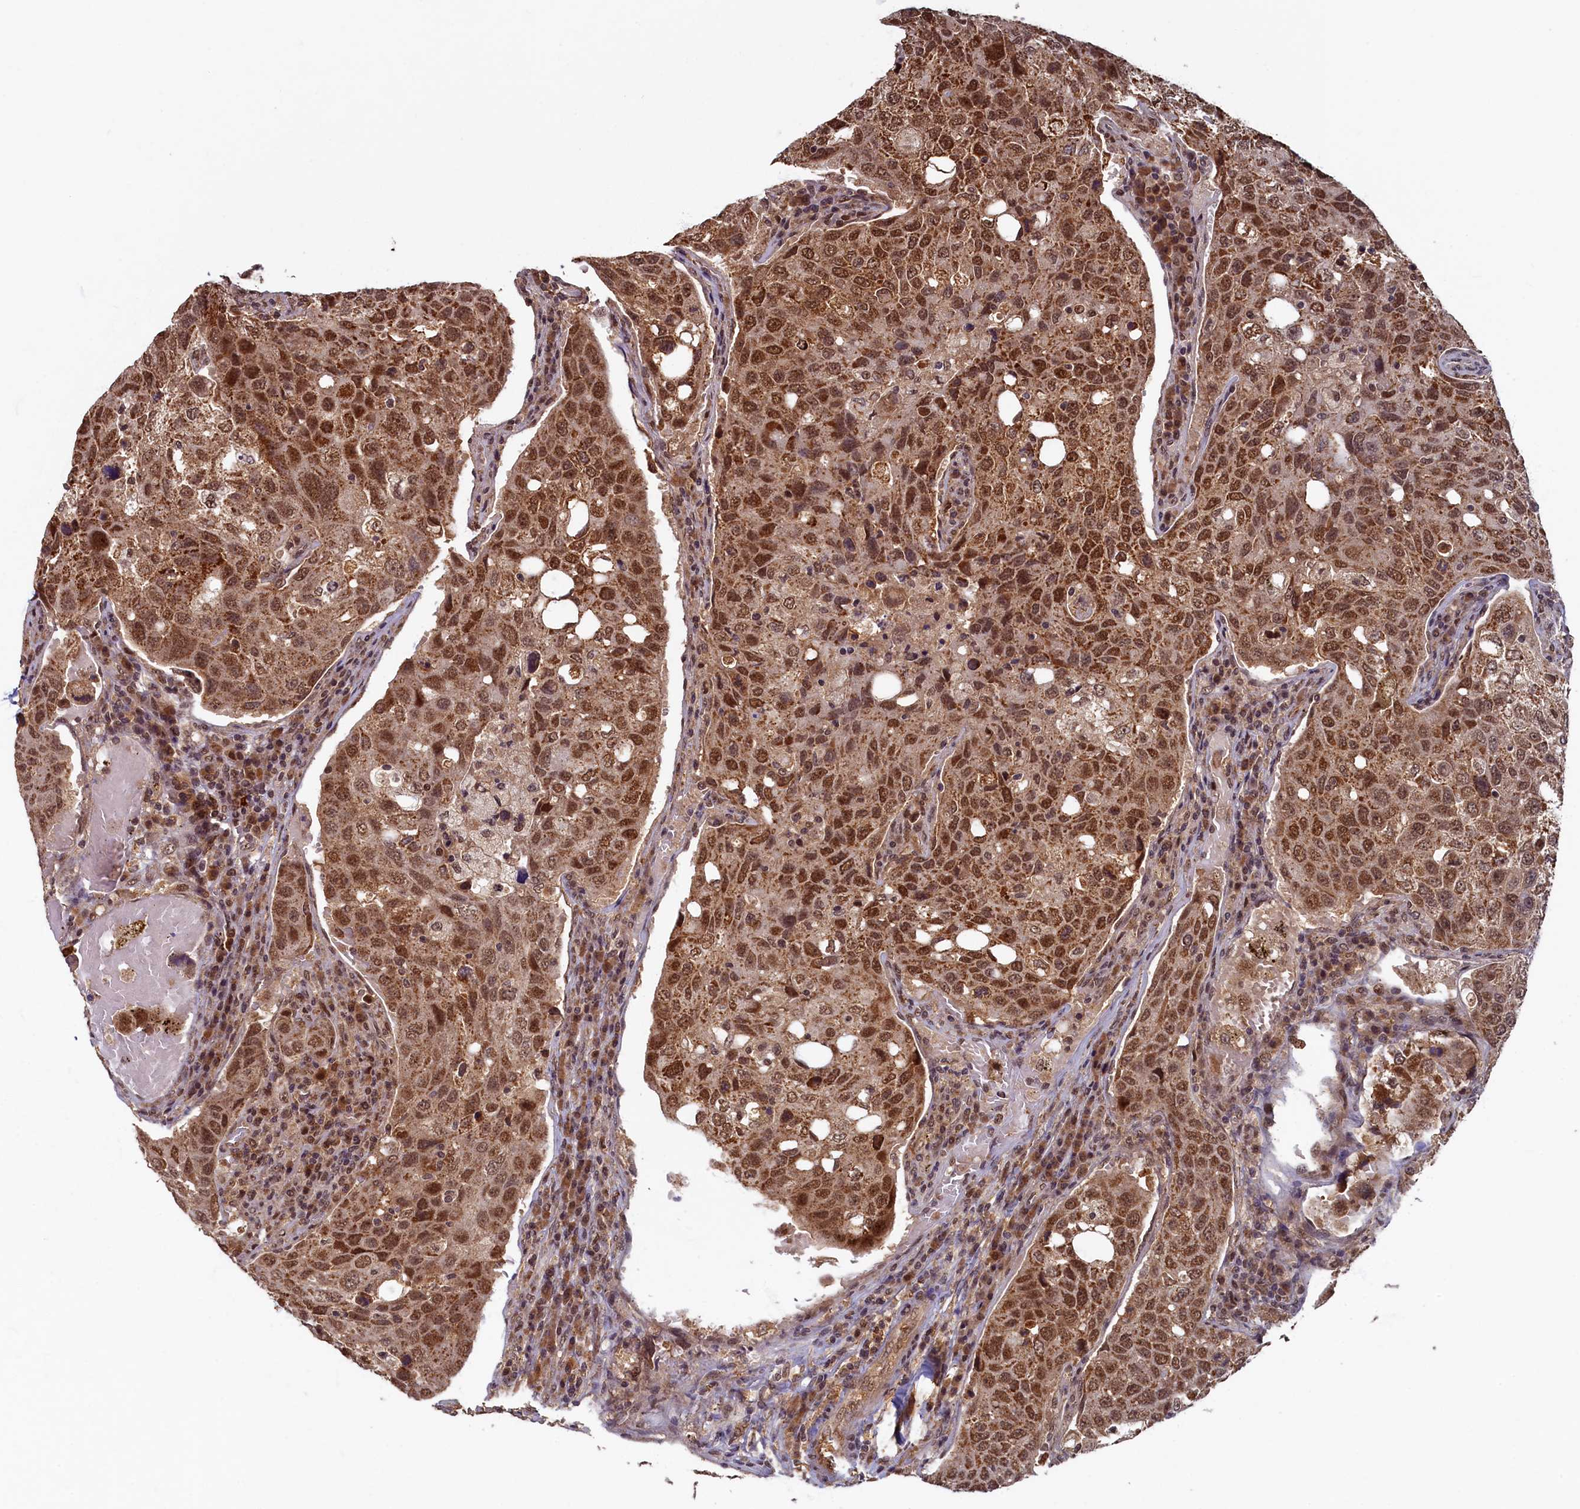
{"staining": {"intensity": "moderate", "quantity": ">75%", "location": "cytoplasmic/membranous,nuclear"}, "tissue": "urothelial cancer", "cell_type": "Tumor cells", "image_type": "cancer", "snomed": [{"axis": "morphology", "description": "Urothelial carcinoma, High grade"}, {"axis": "topography", "description": "Lymph node"}, {"axis": "topography", "description": "Urinary bladder"}], "caption": "Human high-grade urothelial carcinoma stained with a brown dye shows moderate cytoplasmic/membranous and nuclear positive expression in about >75% of tumor cells.", "gene": "BRCA1", "patient": {"sex": "male", "age": 51}}